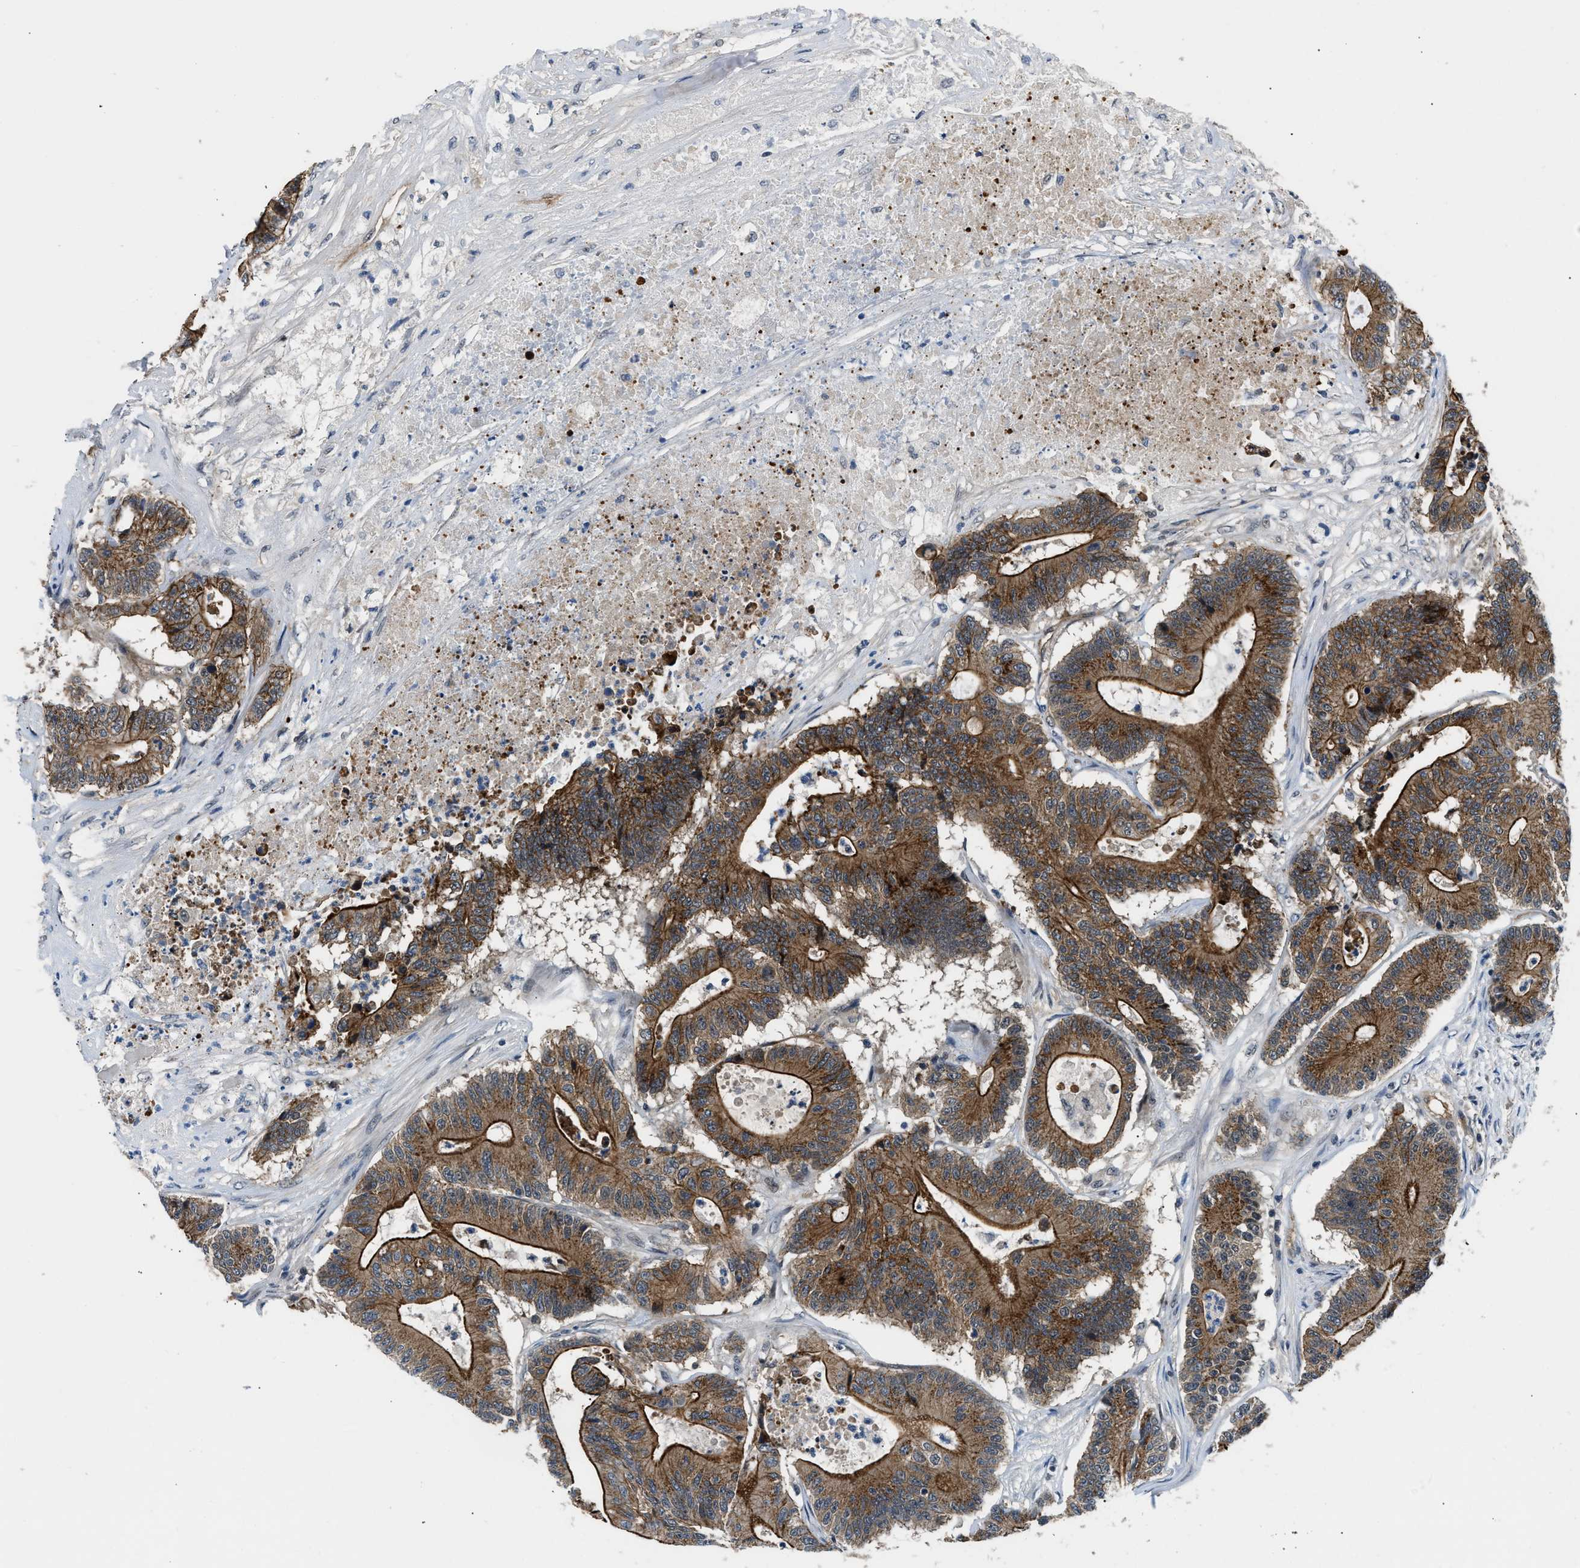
{"staining": {"intensity": "moderate", "quantity": ">75%", "location": "cytoplasmic/membranous"}, "tissue": "colorectal cancer", "cell_type": "Tumor cells", "image_type": "cancer", "snomed": [{"axis": "morphology", "description": "Adenocarcinoma, NOS"}, {"axis": "topography", "description": "Colon"}], "caption": "High-power microscopy captured an immunohistochemistry (IHC) micrograph of colorectal adenocarcinoma, revealing moderate cytoplasmic/membranous expression in approximately >75% of tumor cells.", "gene": "COPS2", "patient": {"sex": "female", "age": 84}}